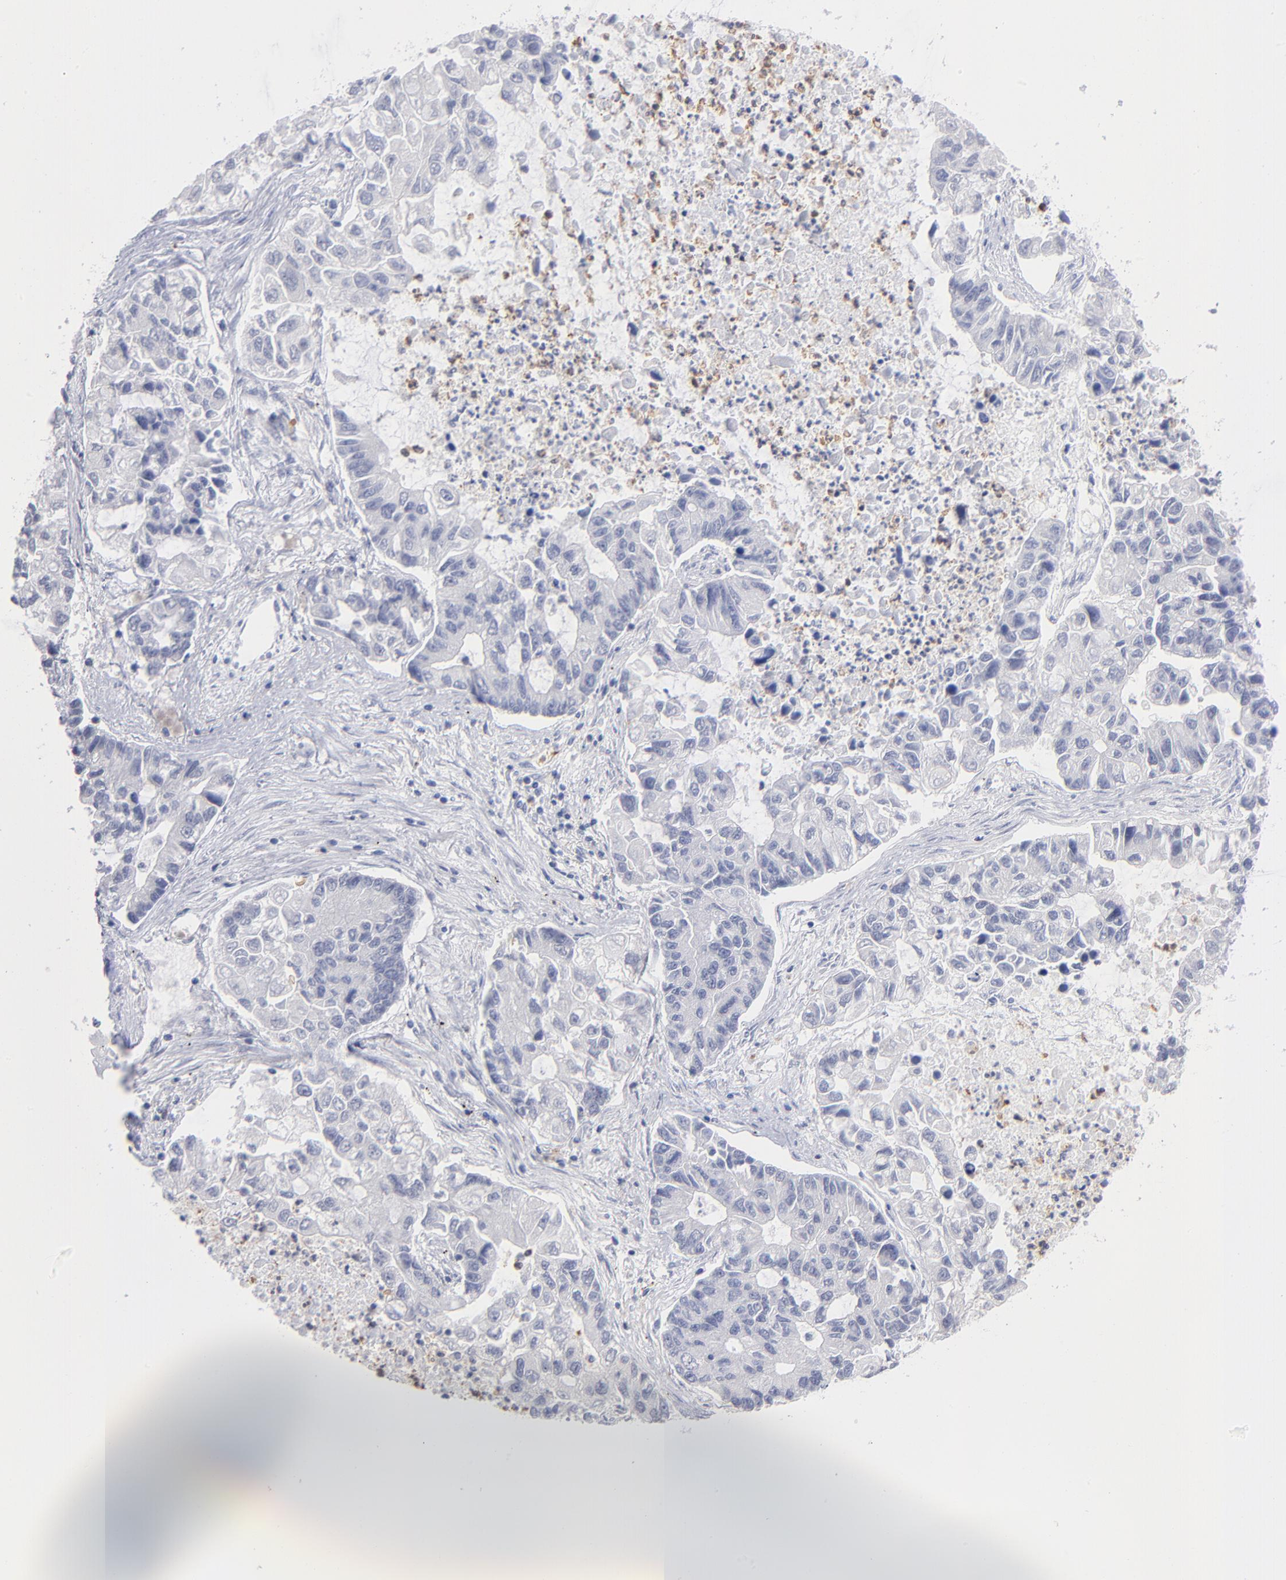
{"staining": {"intensity": "negative", "quantity": "none", "location": "none"}, "tissue": "lung cancer", "cell_type": "Tumor cells", "image_type": "cancer", "snomed": [{"axis": "morphology", "description": "Adenocarcinoma, NOS"}, {"axis": "topography", "description": "Lung"}], "caption": "There is no significant expression in tumor cells of lung cancer (adenocarcinoma).", "gene": "ARG1", "patient": {"sex": "female", "age": 51}}